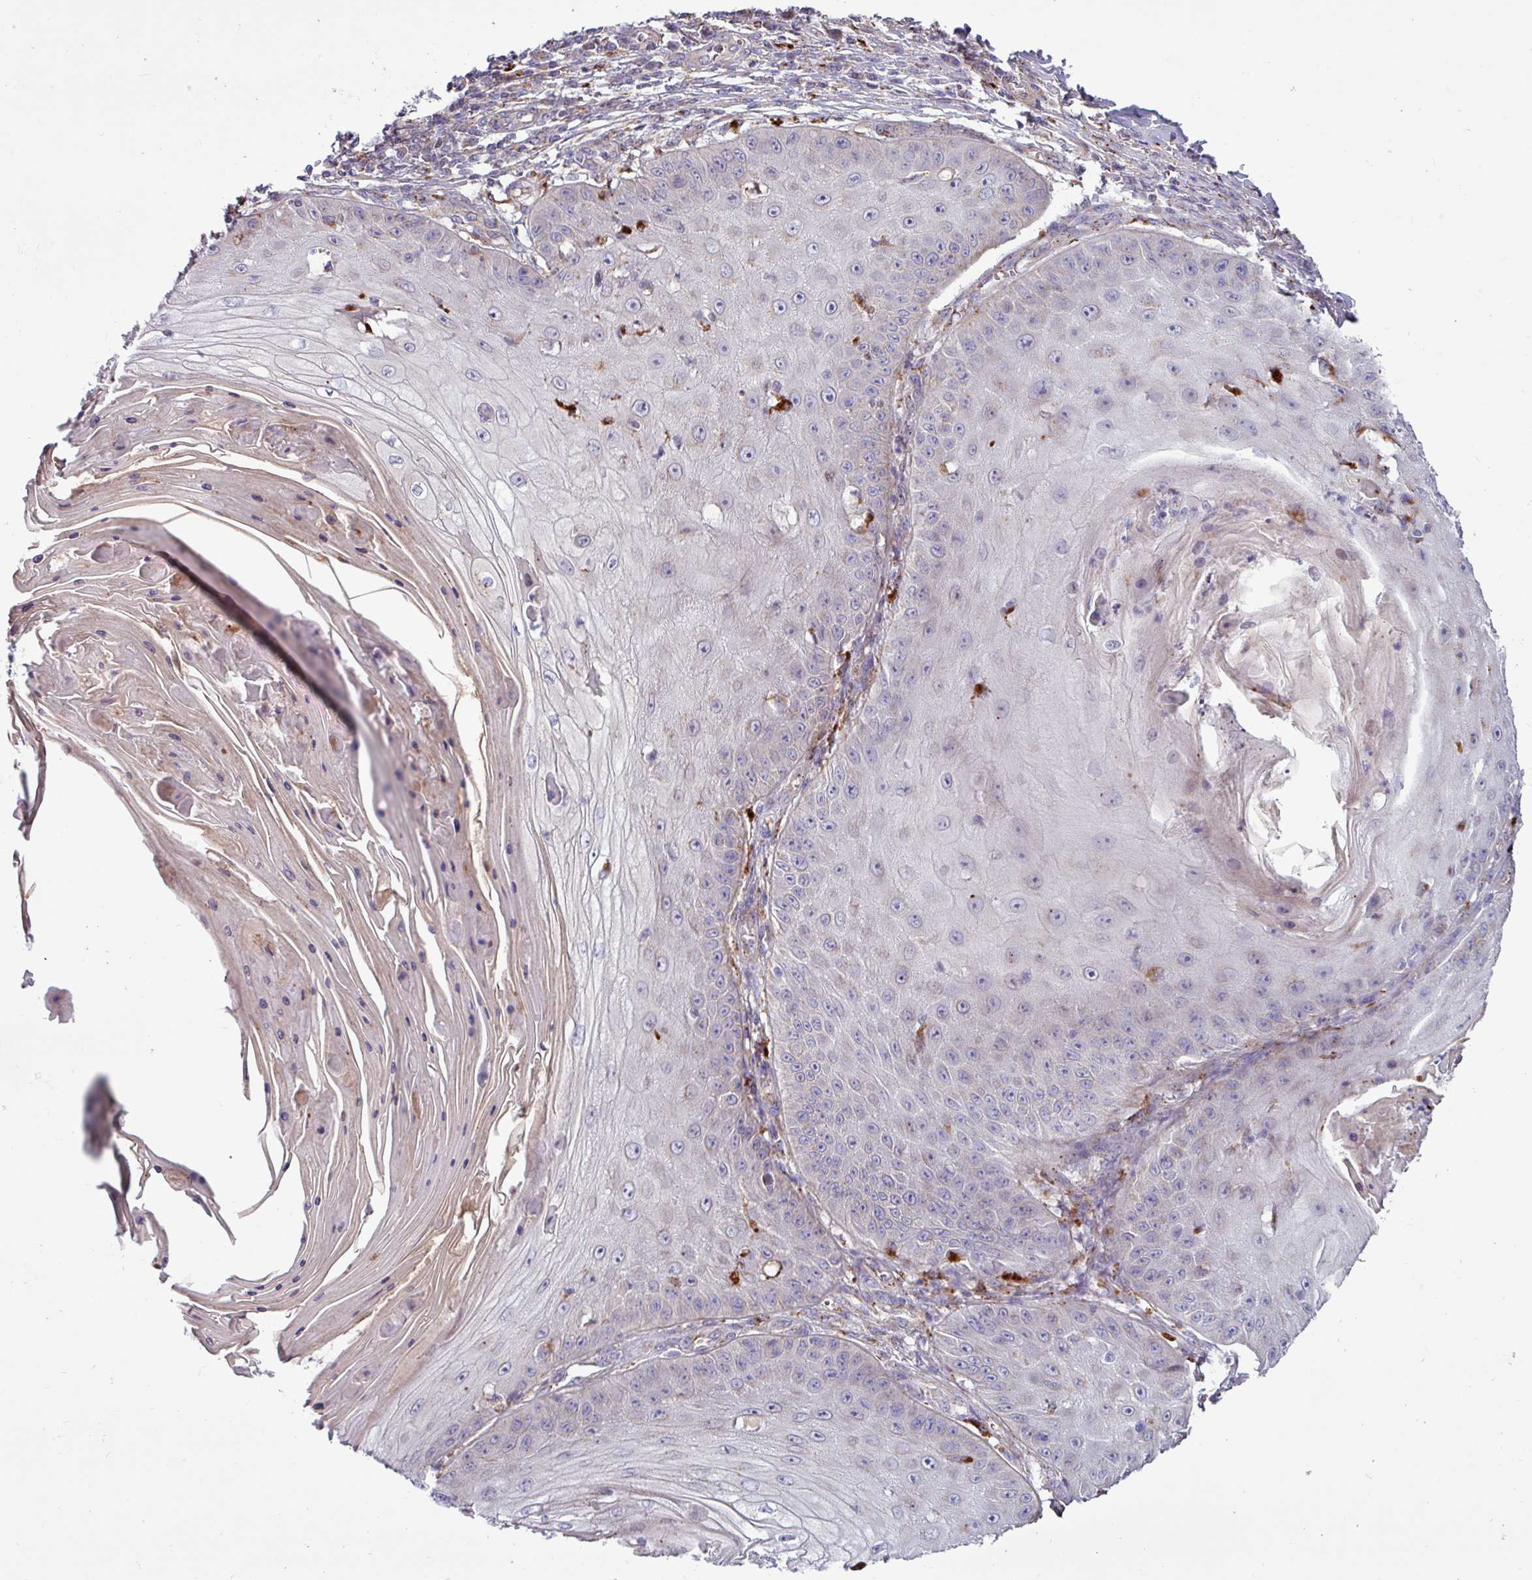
{"staining": {"intensity": "negative", "quantity": "none", "location": "none"}, "tissue": "skin cancer", "cell_type": "Tumor cells", "image_type": "cancer", "snomed": [{"axis": "morphology", "description": "Squamous cell carcinoma, NOS"}, {"axis": "topography", "description": "Skin"}], "caption": "There is no significant staining in tumor cells of squamous cell carcinoma (skin).", "gene": "AMIGO2", "patient": {"sex": "male", "age": 70}}